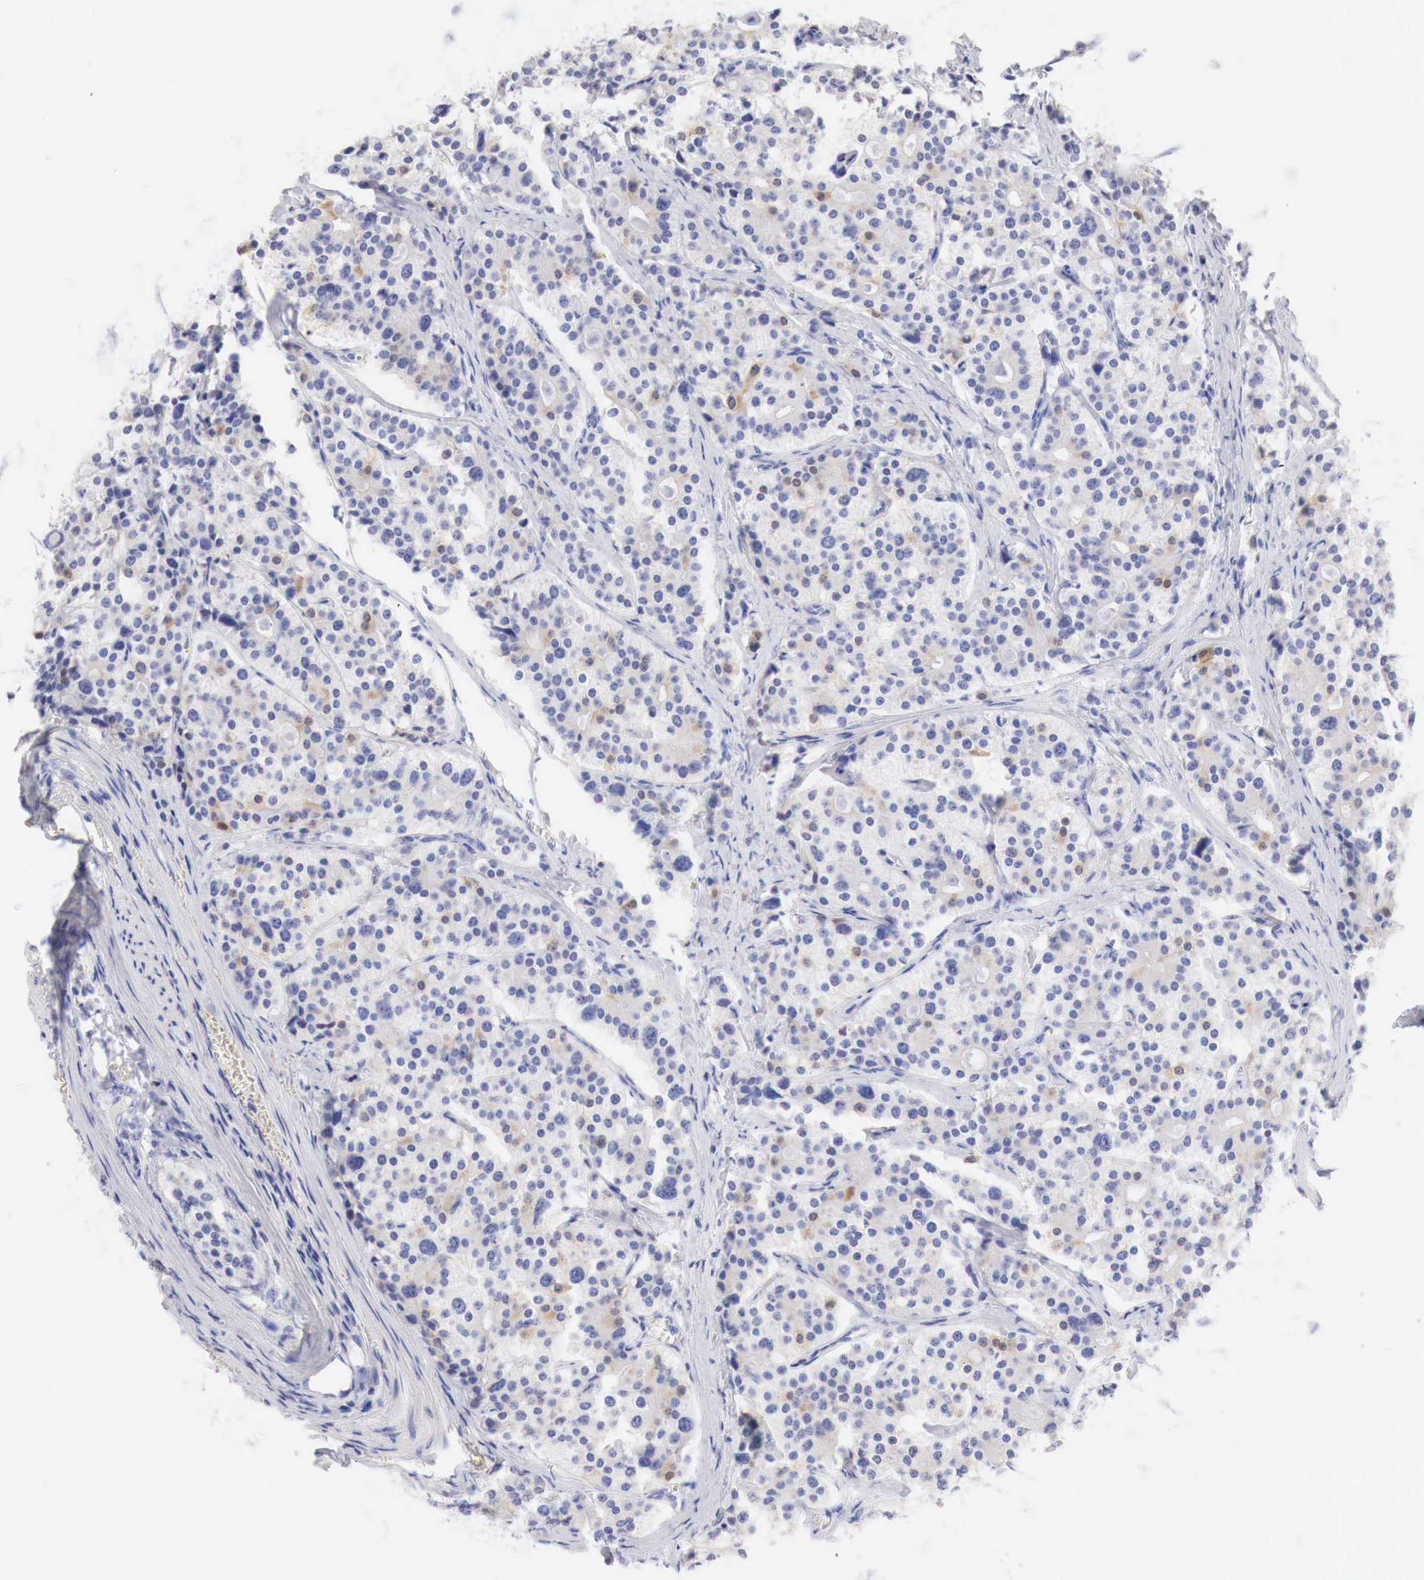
{"staining": {"intensity": "negative", "quantity": "none", "location": "none"}, "tissue": "carcinoid", "cell_type": "Tumor cells", "image_type": "cancer", "snomed": [{"axis": "morphology", "description": "Carcinoid, malignant, NOS"}, {"axis": "topography", "description": "Small intestine"}], "caption": "A high-resolution image shows IHC staining of carcinoid (malignant), which reveals no significant positivity in tumor cells. Brightfield microscopy of immunohistochemistry (IHC) stained with DAB (brown) and hematoxylin (blue), captured at high magnification.", "gene": "CDKN2A", "patient": {"sex": "male", "age": 63}}